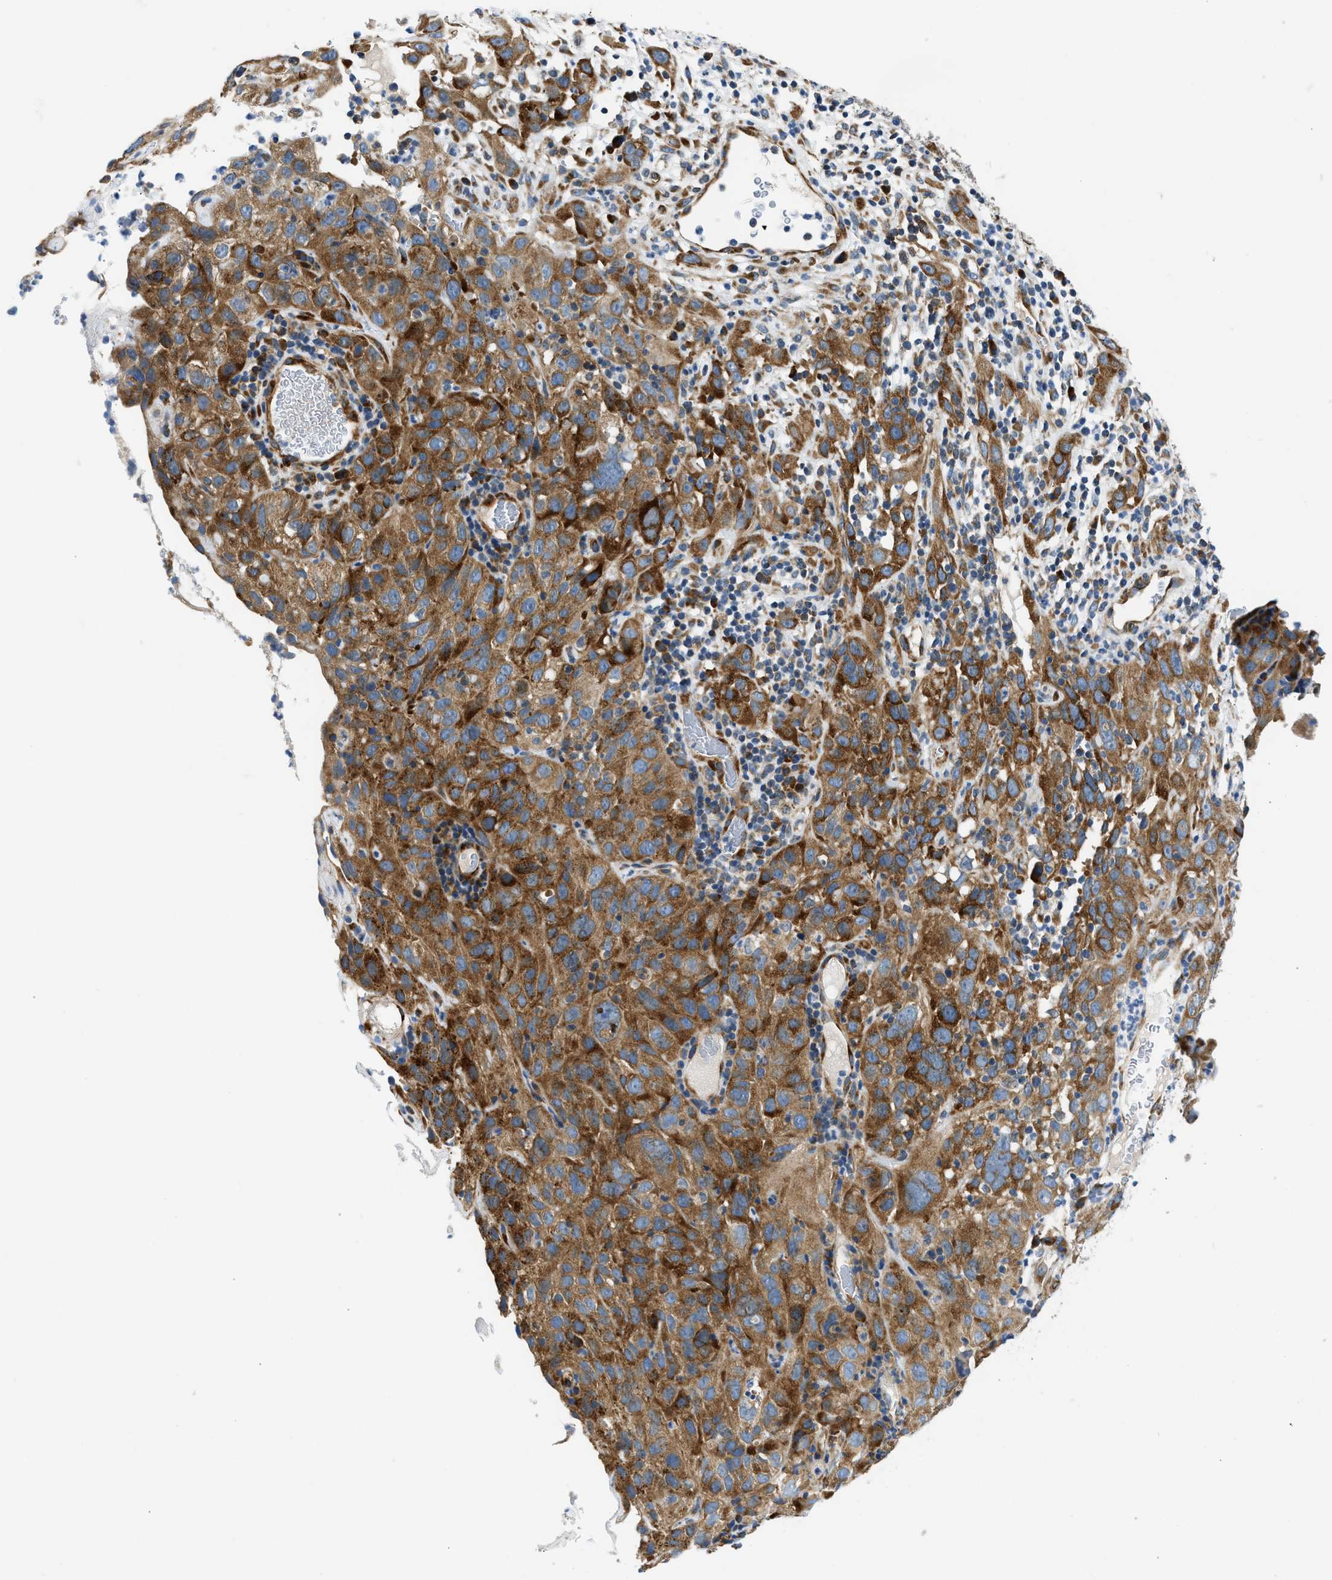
{"staining": {"intensity": "moderate", "quantity": ">75%", "location": "cytoplasmic/membranous"}, "tissue": "cervical cancer", "cell_type": "Tumor cells", "image_type": "cancer", "snomed": [{"axis": "morphology", "description": "Squamous cell carcinoma, NOS"}, {"axis": "topography", "description": "Cervix"}], "caption": "Protein expression analysis of cervical cancer (squamous cell carcinoma) reveals moderate cytoplasmic/membranous staining in about >75% of tumor cells.", "gene": "CAMKK2", "patient": {"sex": "female", "age": 32}}